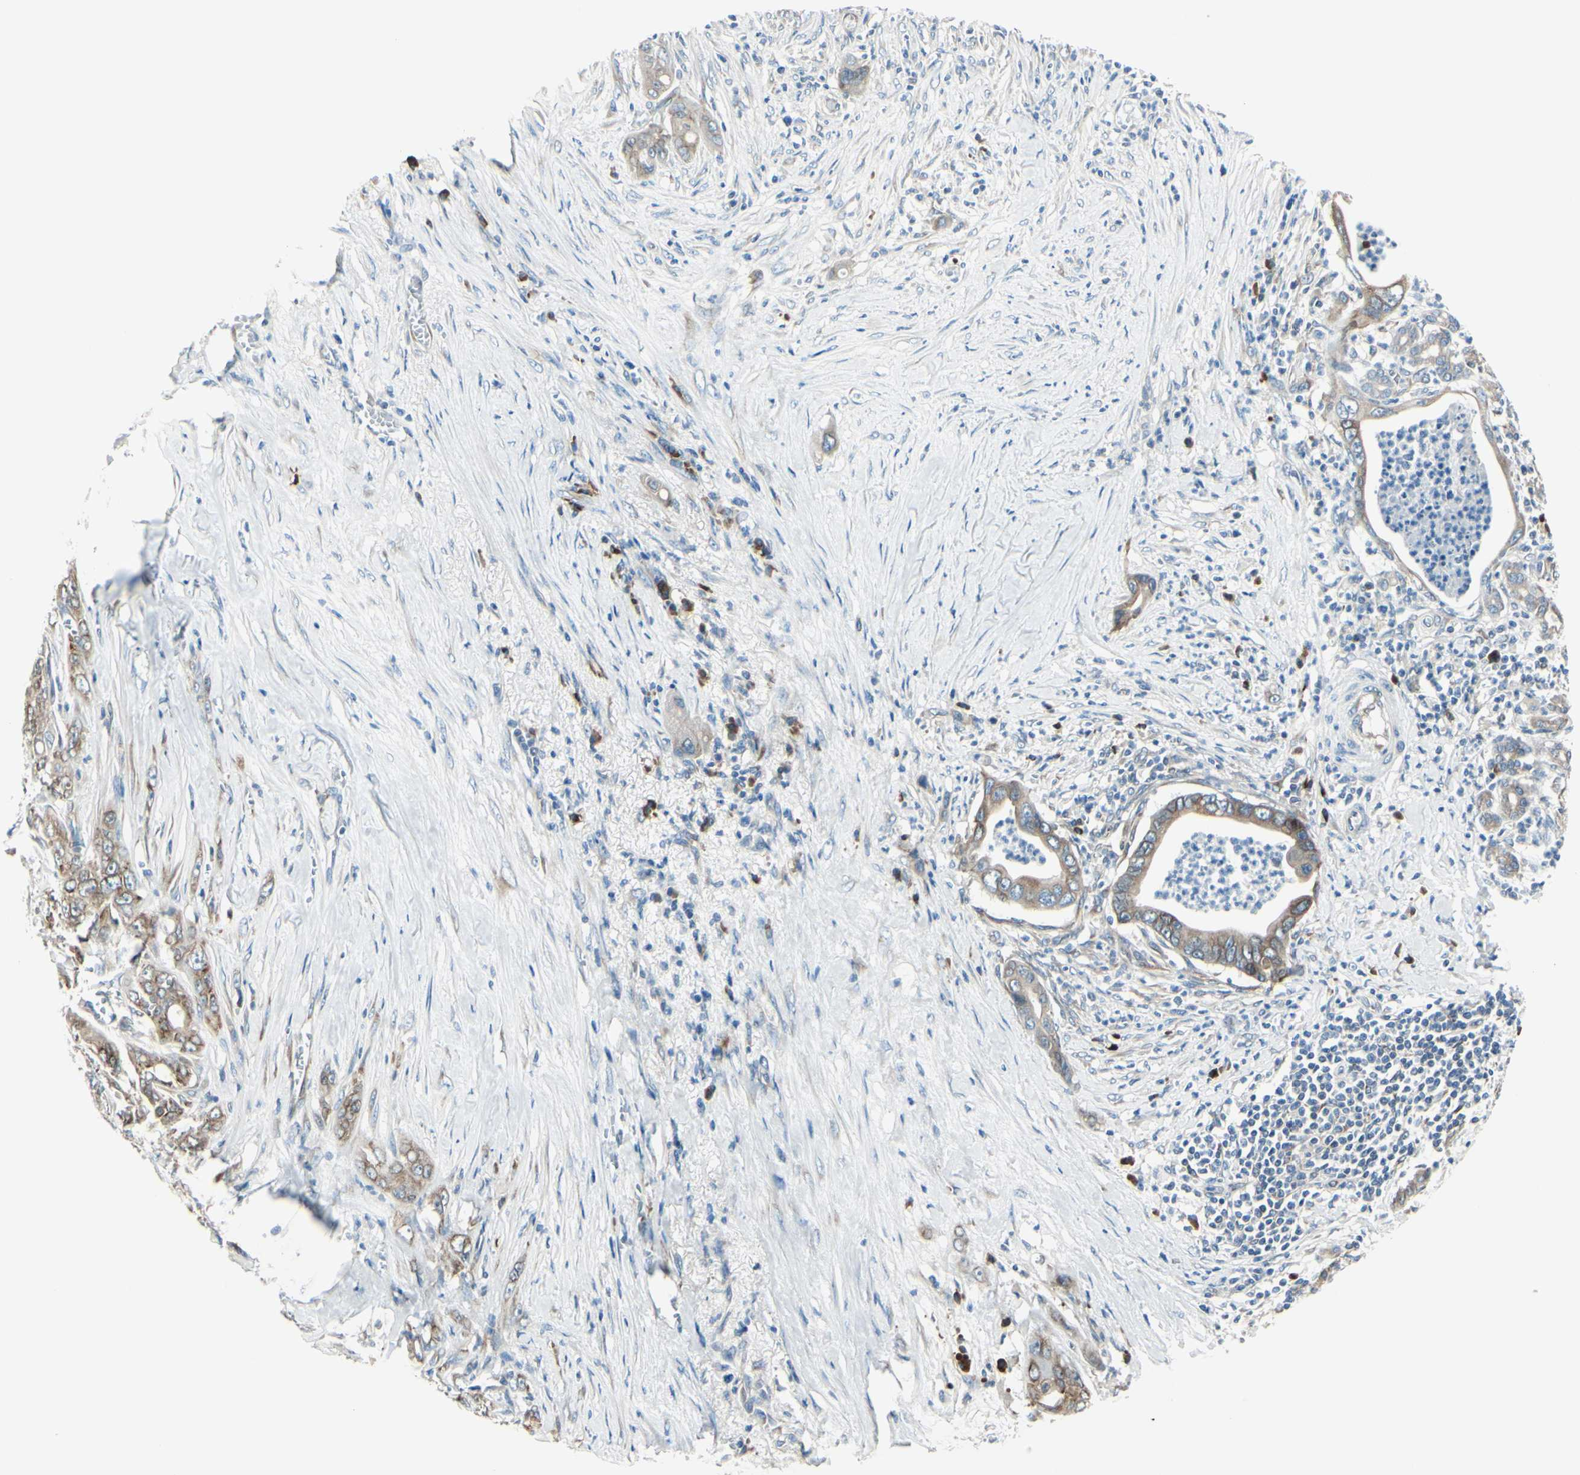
{"staining": {"intensity": "moderate", "quantity": ">75%", "location": "cytoplasmic/membranous"}, "tissue": "pancreatic cancer", "cell_type": "Tumor cells", "image_type": "cancer", "snomed": [{"axis": "morphology", "description": "Adenocarcinoma, NOS"}, {"axis": "topography", "description": "Pancreas"}], "caption": "Tumor cells demonstrate medium levels of moderate cytoplasmic/membranous staining in approximately >75% of cells in human pancreatic adenocarcinoma. Using DAB (brown) and hematoxylin (blue) stains, captured at high magnification using brightfield microscopy.", "gene": "SELENOS", "patient": {"sex": "male", "age": 59}}